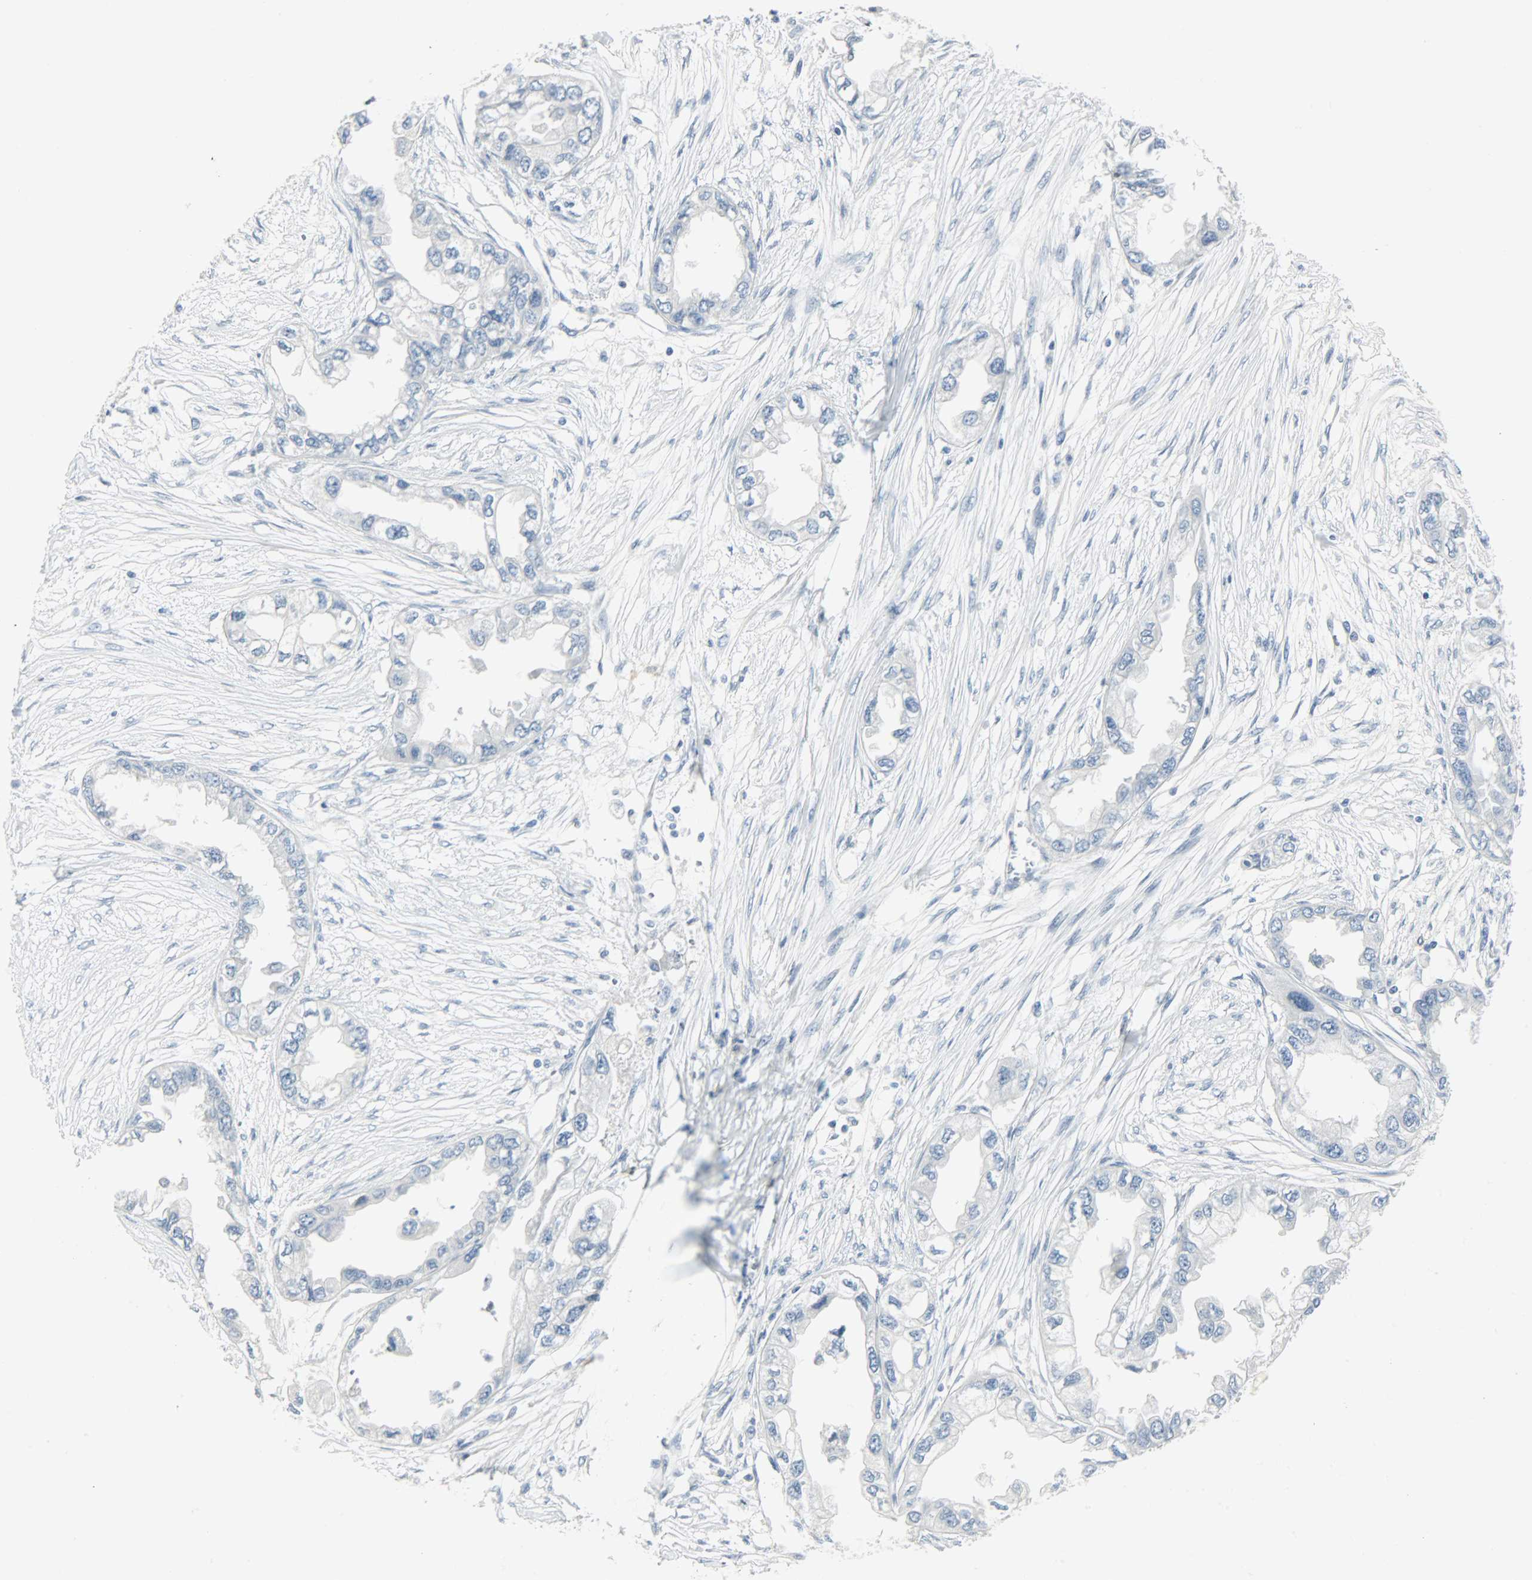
{"staining": {"intensity": "negative", "quantity": "none", "location": "none"}, "tissue": "endometrial cancer", "cell_type": "Tumor cells", "image_type": "cancer", "snomed": [{"axis": "morphology", "description": "Adenocarcinoma, NOS"}, {"axis": "topography", "description": "Endometrium"}], "caption": "Photomicrograph shows no protein staining in tumor cells of adenocarcinoma (endometrial) tissue.", "gene": "KIT", "patient": {"sex": "female", "age": 67}}